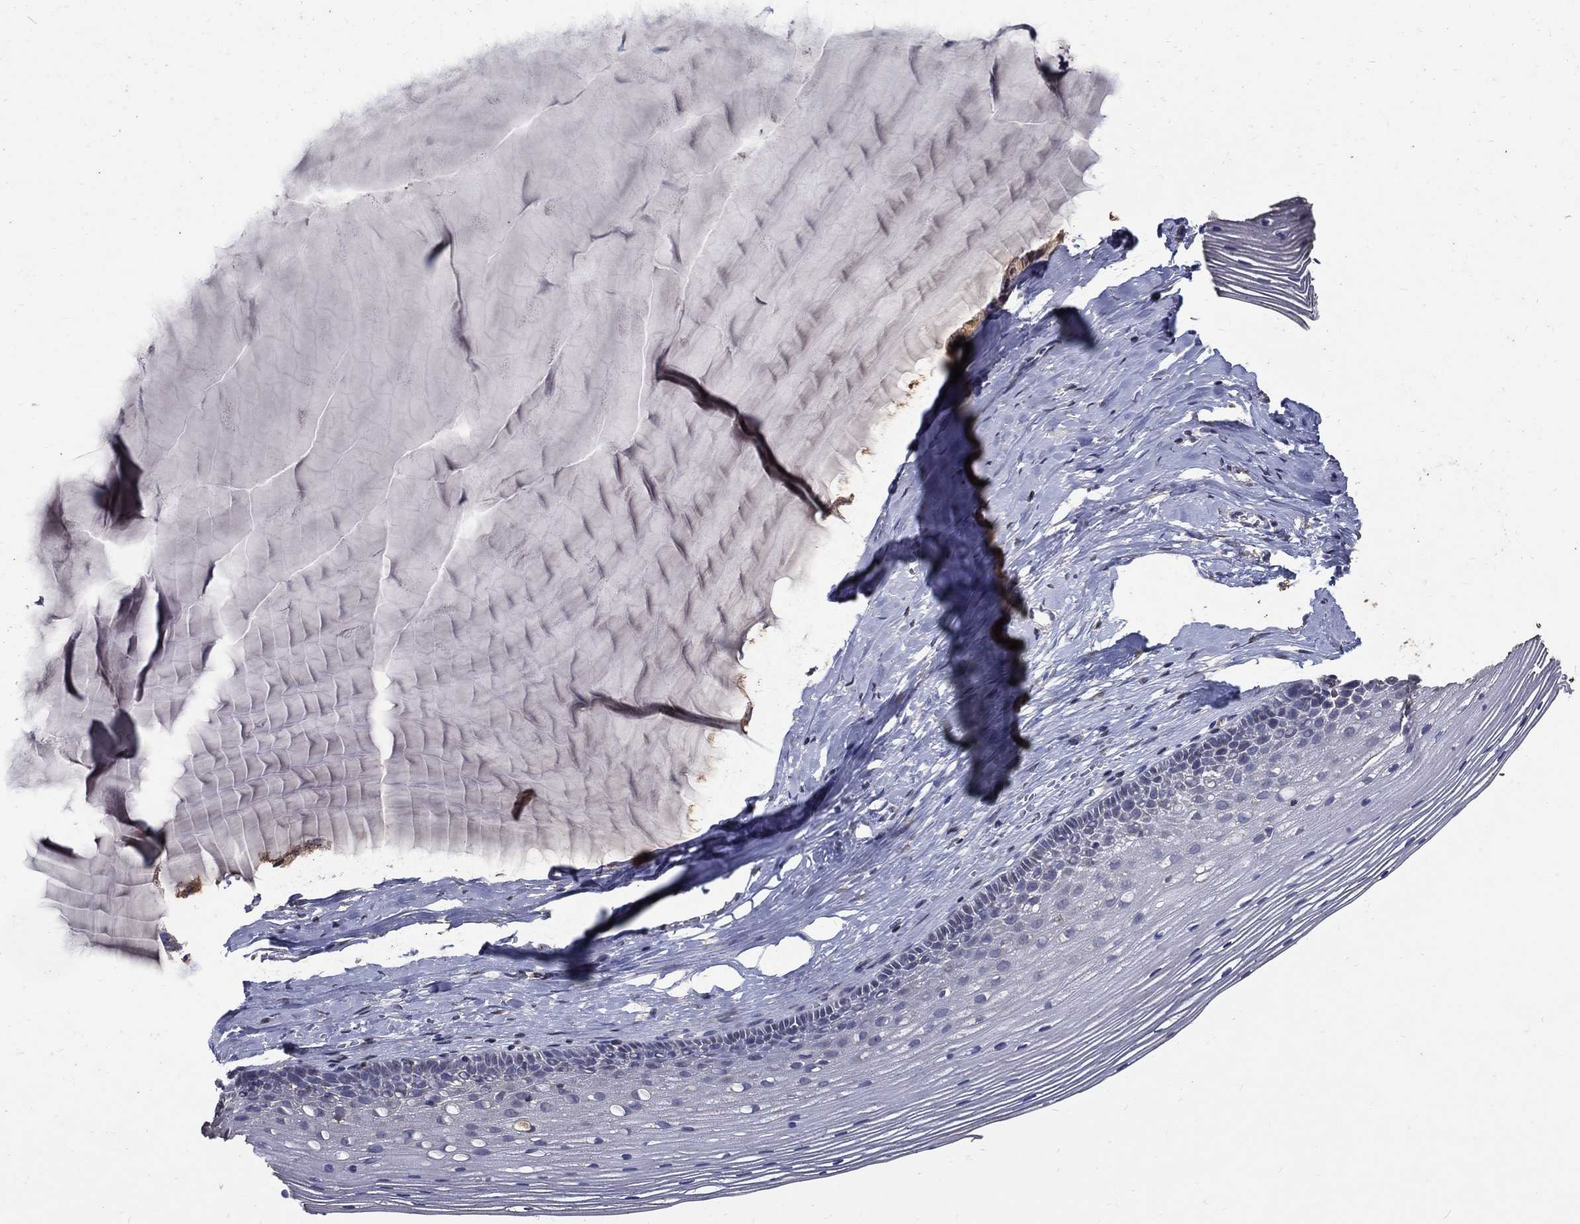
{"staining": {"intensity": "negative", "quantity": "none", "location": "none"}, "tissue": "cervix", "cell_type": "Squamous epithelial cells", "image_type": "normal", "snomed": [{"axis": "morphology", "description": "Normal tissue, NOS"}, {"axis": "topography", "description": "Cervix"}], "caption": "Immunohistochemical staining of normal human cervix exhibits no significant expression in squamous epithelial cells.", "gene": "GPR183", "patient": {"sex": "female", "age": 40}}